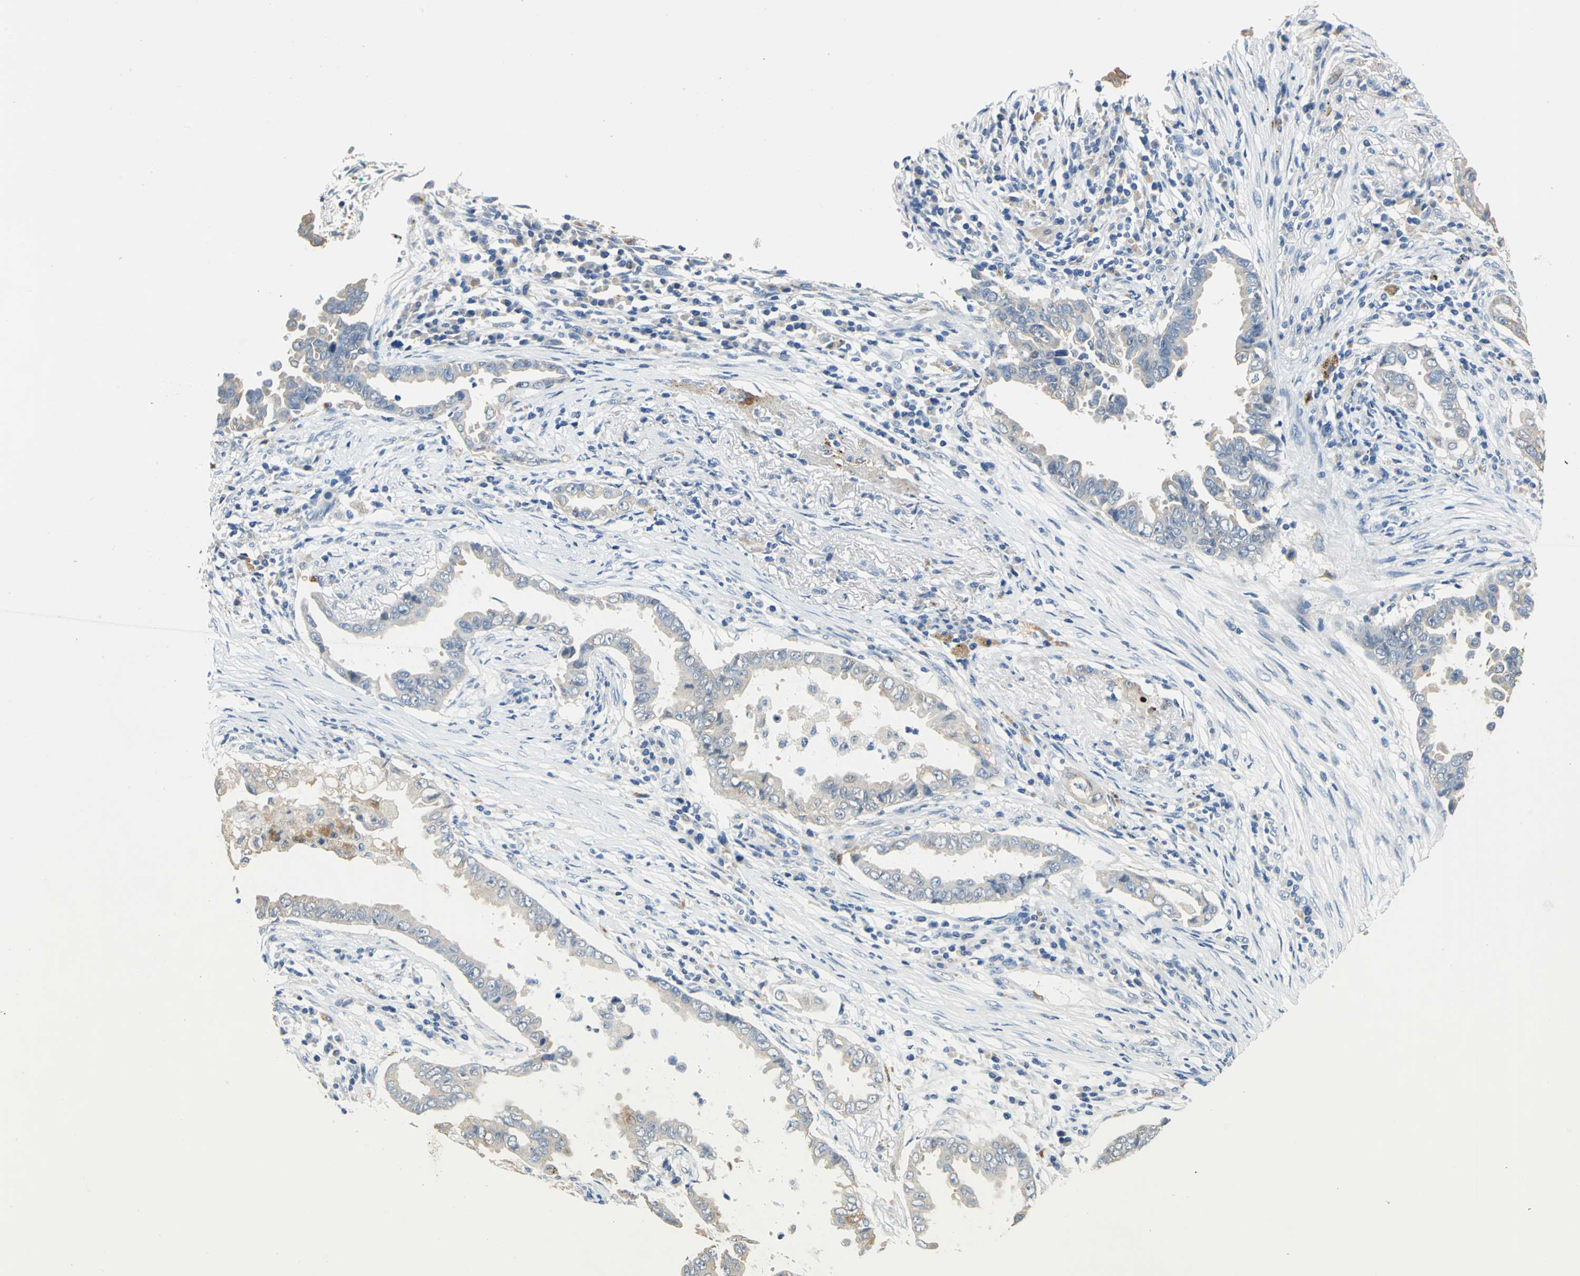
{"staining": {"intensity": "weak", "quantity": "25%-75%", "location": "cytoplasmic/membranous"}, "tissue": "lung cancer", "cell_type": "Tumor cells", "image_type": "cancer", "snomed": [{"axis": "morphology", "description": "Normal tissue, NOS"}, {"axis": "morphology", "description": "Inflammation, NOS"}, {"axis": "morphology", "description": "Adenocarcinoma, NOS"}, {"axis": "topography", "description": "Lung"}], "caption": "Immunohistochemistry (IHC) (DAB (3,3'-diaminobenzidine)) staining of lung cancer demonstrates weak cytoplasmic/membranous protein positivity in approximately 25%-75% of tumor cells. The protein is stained brown, and the nuclei are stained in blue (DAB IHC with brightfield microscopy, high magnification).", "gene": "RASD2", "patient": {"sex": "female", "age": 64}}